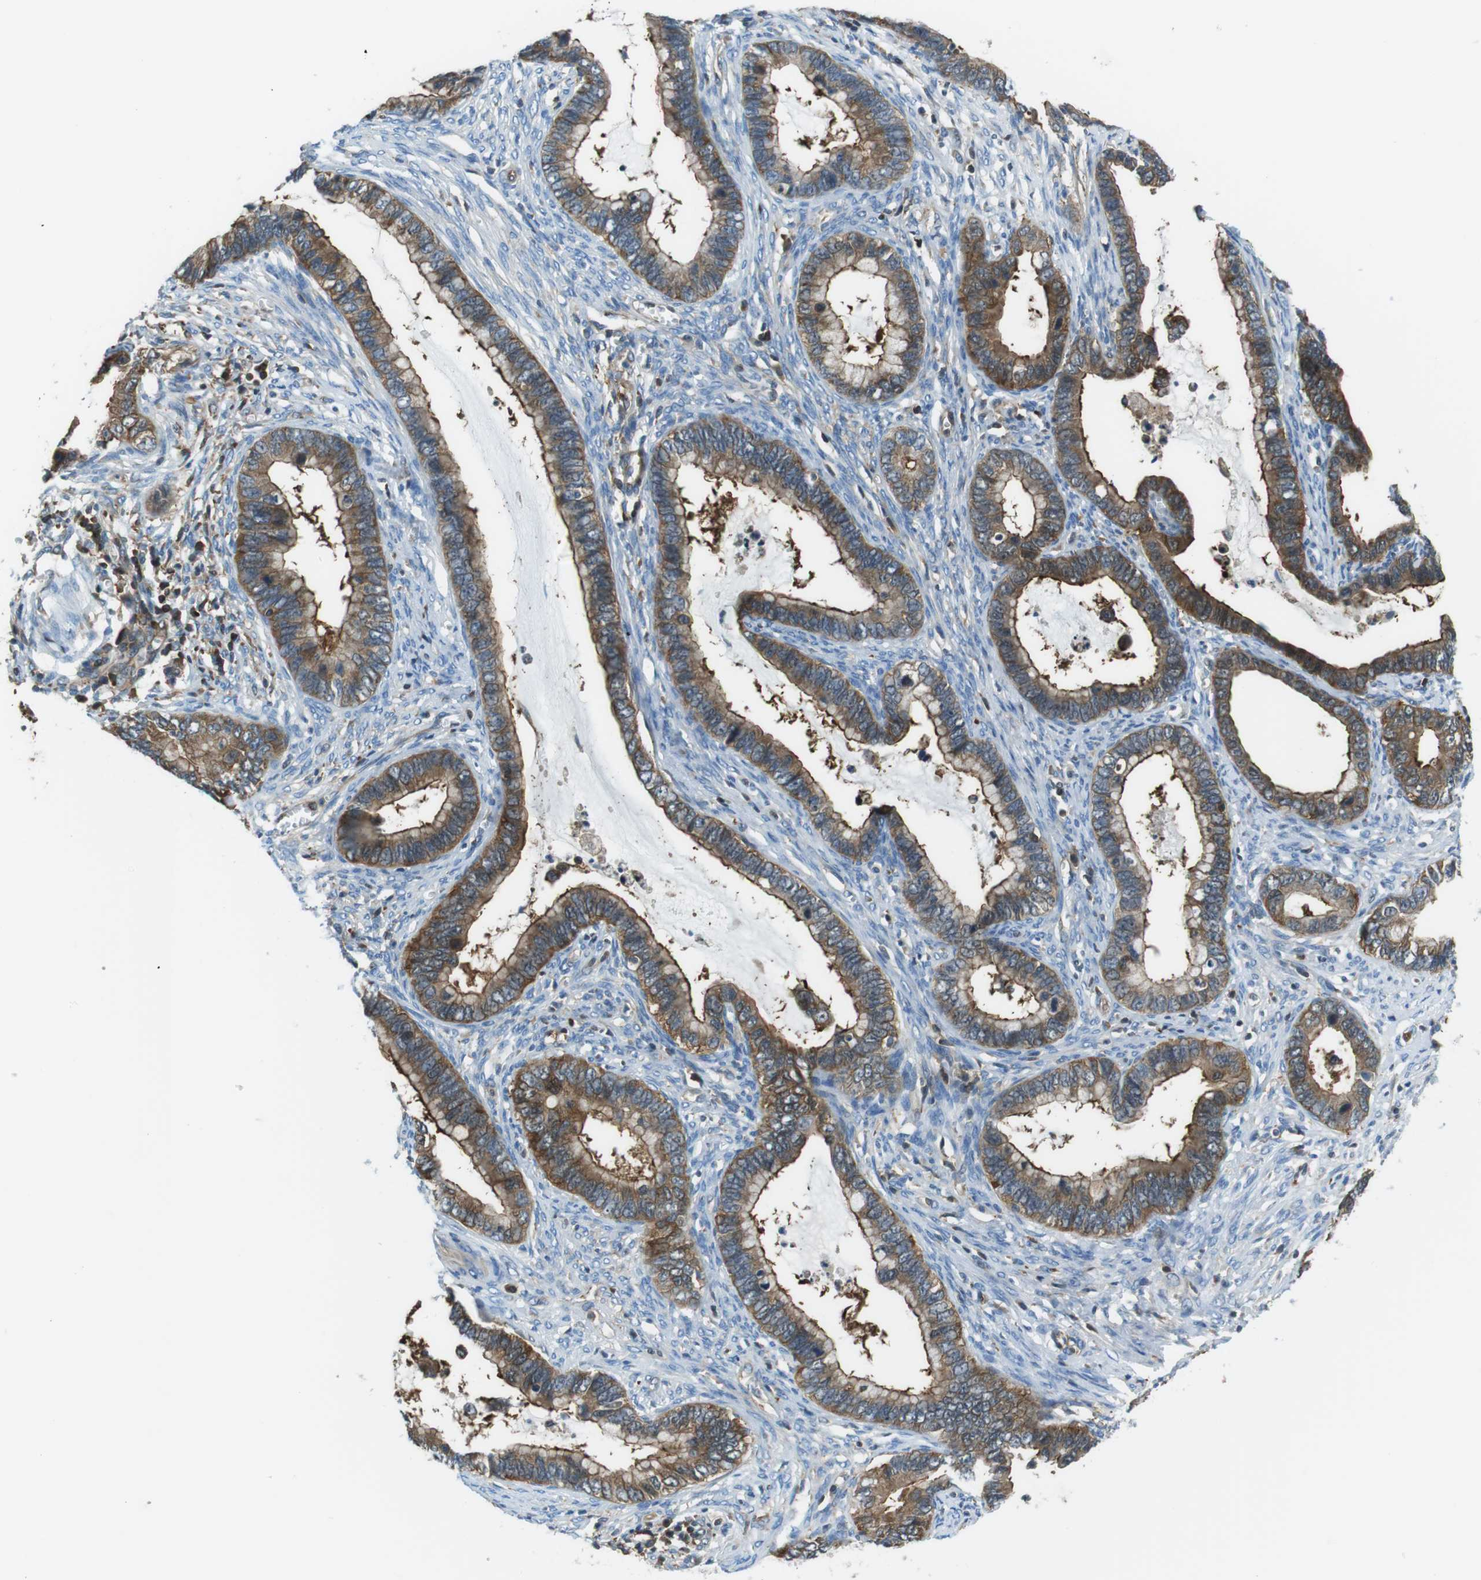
{"staining": {"intensity": "moderate", "quantity": ">75%", "location": "cytoplasmic/membranous"}, "tissue": "cervical cancer", "cell_type": "Tumor cells", "image_type": "cancer", "snomed": [{"axis": "morphology", "description": "Adenocarcinoma, NOS"}, {"axis": "topography", "description": "Cervix"}], "caption": "This image displays immunohistochemistry (IHC) staining of cervical cancer (adenocarcinoma), with medium moderate cytoplasmic/membranous staining in about >75% of tumor cells.", "gene": "TES", "patient": {"sex": "female", "age": 44}}